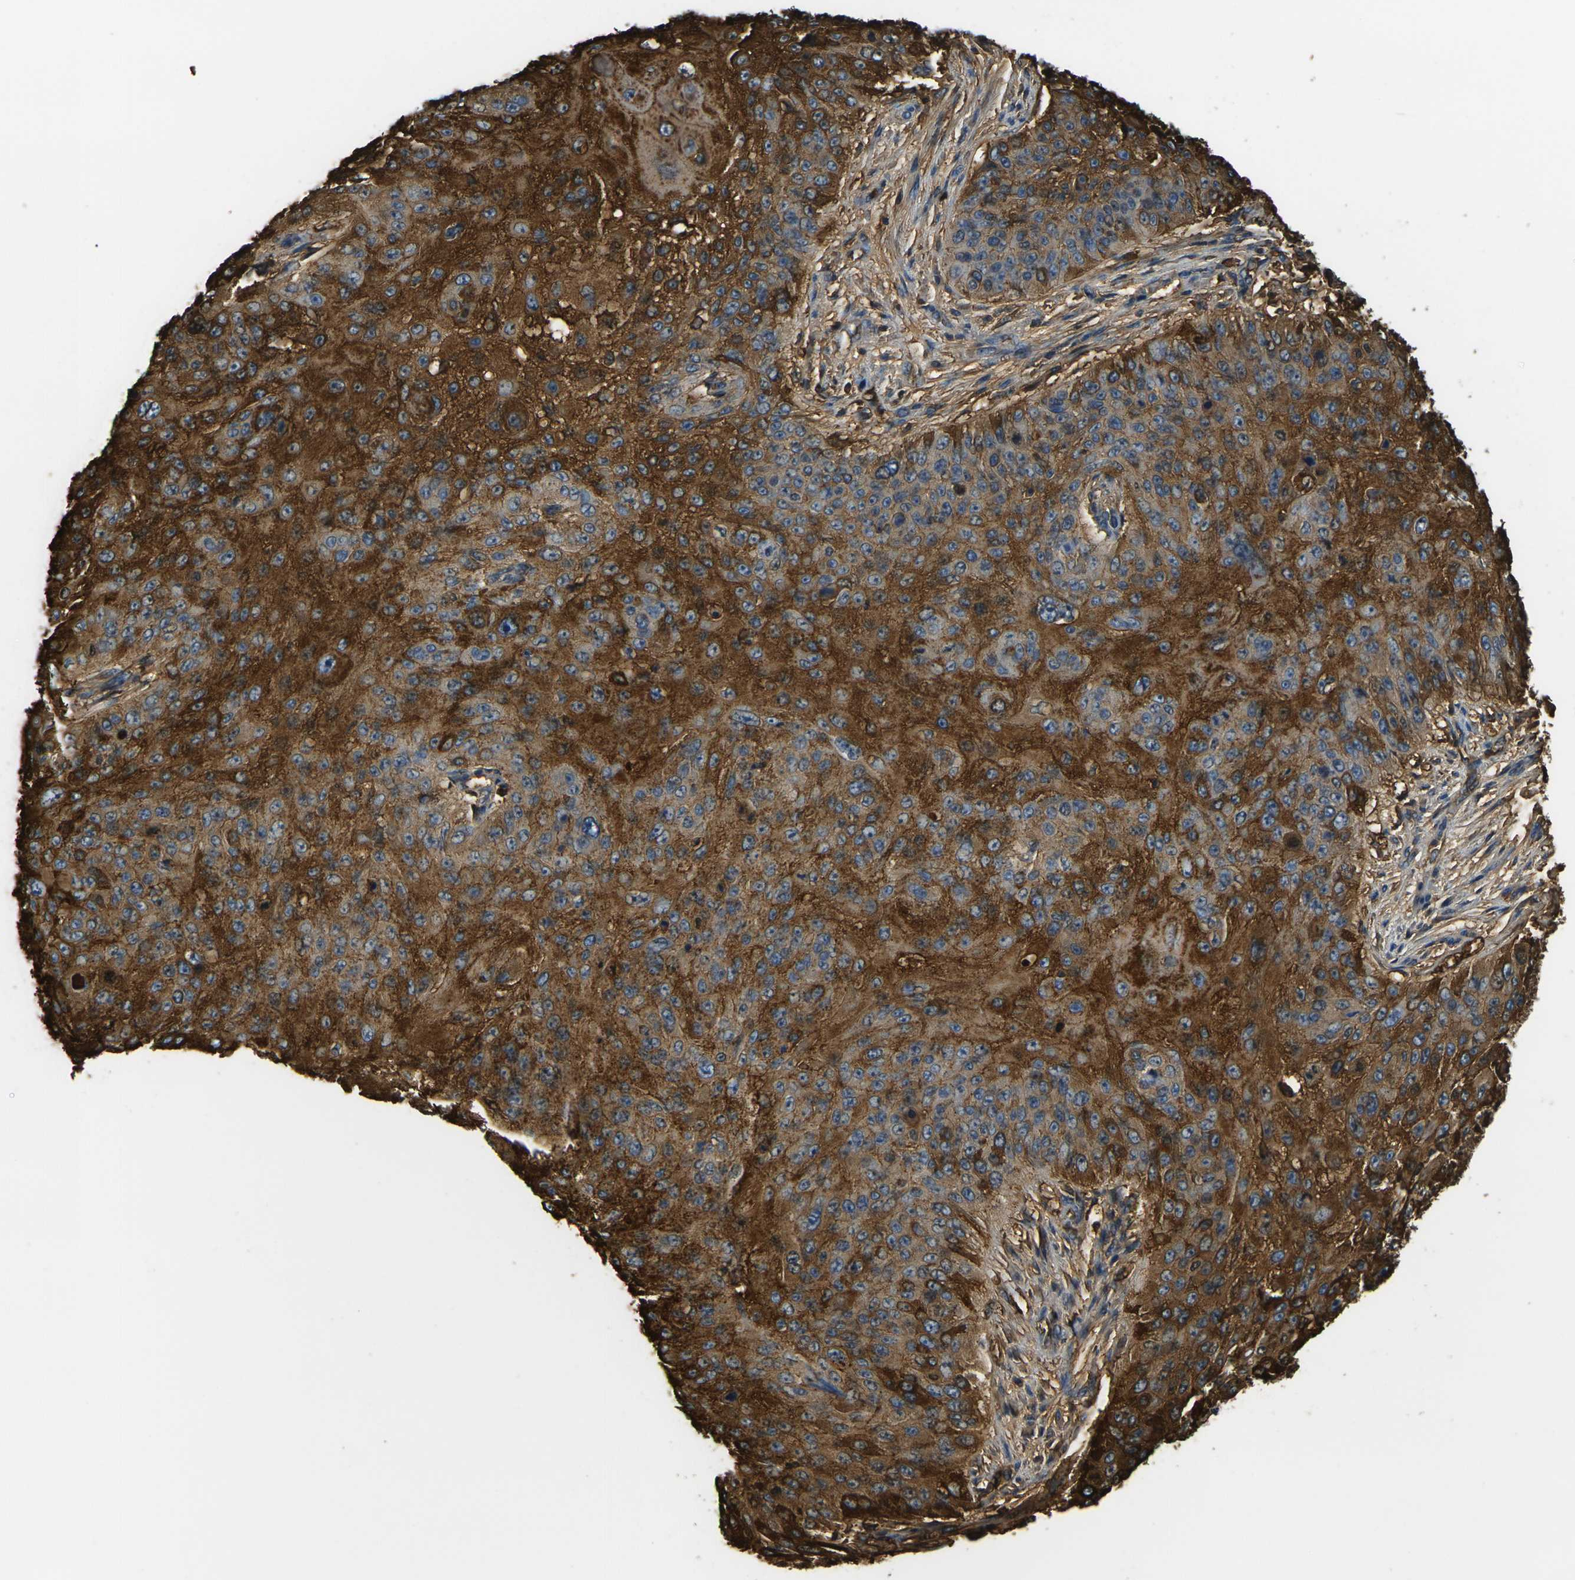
{"staining": {"intensity": "strong", "quantity": ">75%", "location": "cytoplasmic/membranous"}, "tissue": "skin cancer", "cell_type": "Tumor cells", "image_type": "cancer", "snomed": [{"axis": "morphology", "description": "Squamous cell carcinoma, NOS"}, {"axis": "topography", "description": "Skin"}], "caption": "Protein expression analysis of skin cancer (squamous cell carcinoma) exhibits strong cytoplasmic/membranous staining in about >75% of tumor cells.", "gene": "PLCD1", "patient": {"sex": "female", "age": 80}}